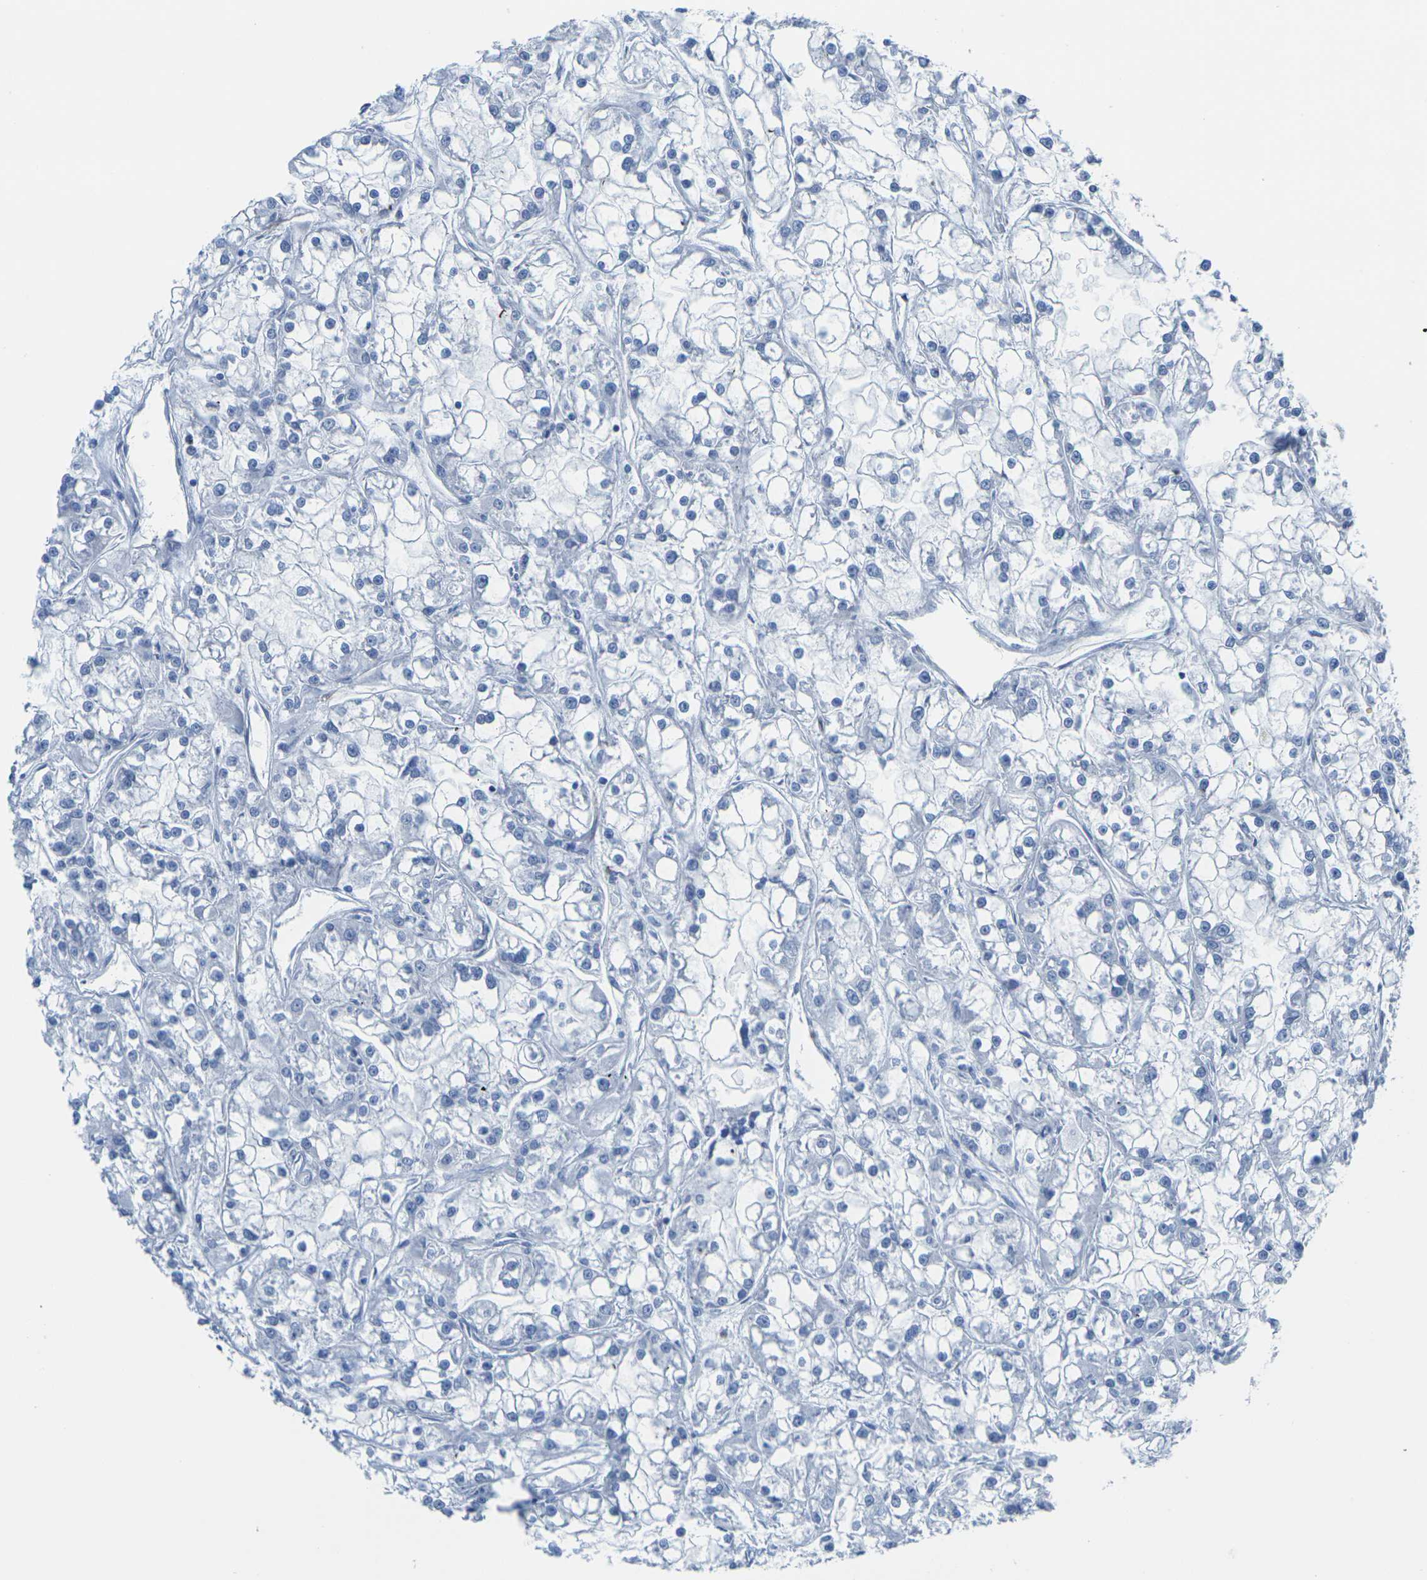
{"staining": {"intensity": "negative", "quantity": "none", "location": "none"}, "tissue": "renal cancer", "cell_type": "Tumor cells", "image_type": "cancer", "snomed": [{"axis": "morphology", "description": "Adenocarcinoma, NOS"}, {"axis": "topography", "description": "Kidney"}], "caption": "DAB (3,3'-diaminobenzidine) immunohistochemical staining of human renal cancer (adenocarcinoma) displays no significant positivity in tumor cells.", "gene": "CNN1", "patient": {"sex": "female", "age": 52}}